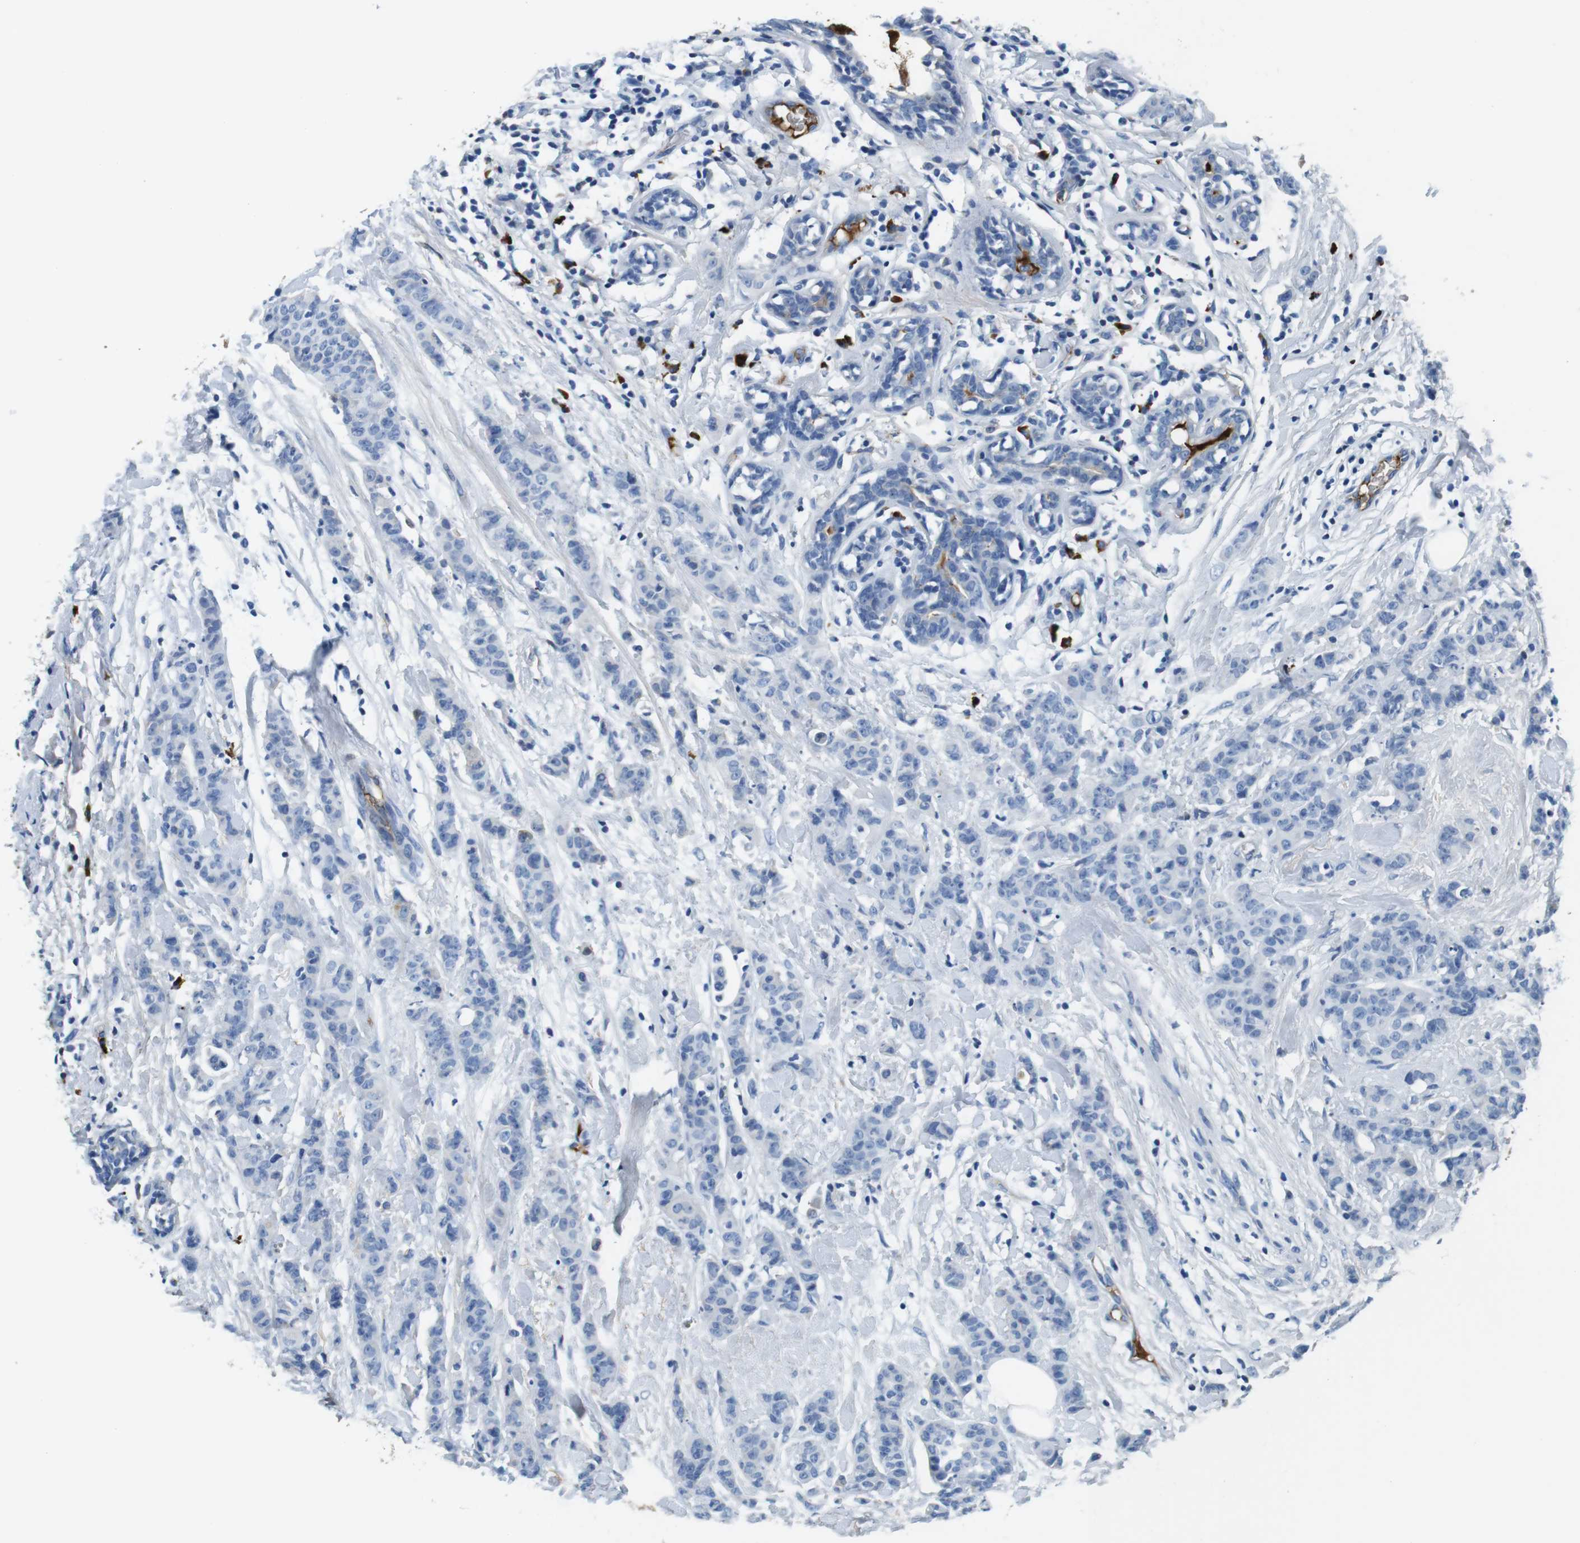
{"staining": {"intensity": "negative", "quantity": "none", "location": "none"}, "tissue": "breast cancer", "cell_type": "Tumor cells", "image_type": "cancer", "snomed": [{"axis": "morphology", "description": "Normal tissue, NOS"}, {"axis": "morphology", "description": "Duct carcinoma"}, {"axis": "topography", "description": "Breast"}], "caption": "IHC of human breast cancer (invasive ductal carcinoma) reveals no staining in tumor cells.", "gene": "IGKC", "patient": {"sex": "female", "age": 40}}